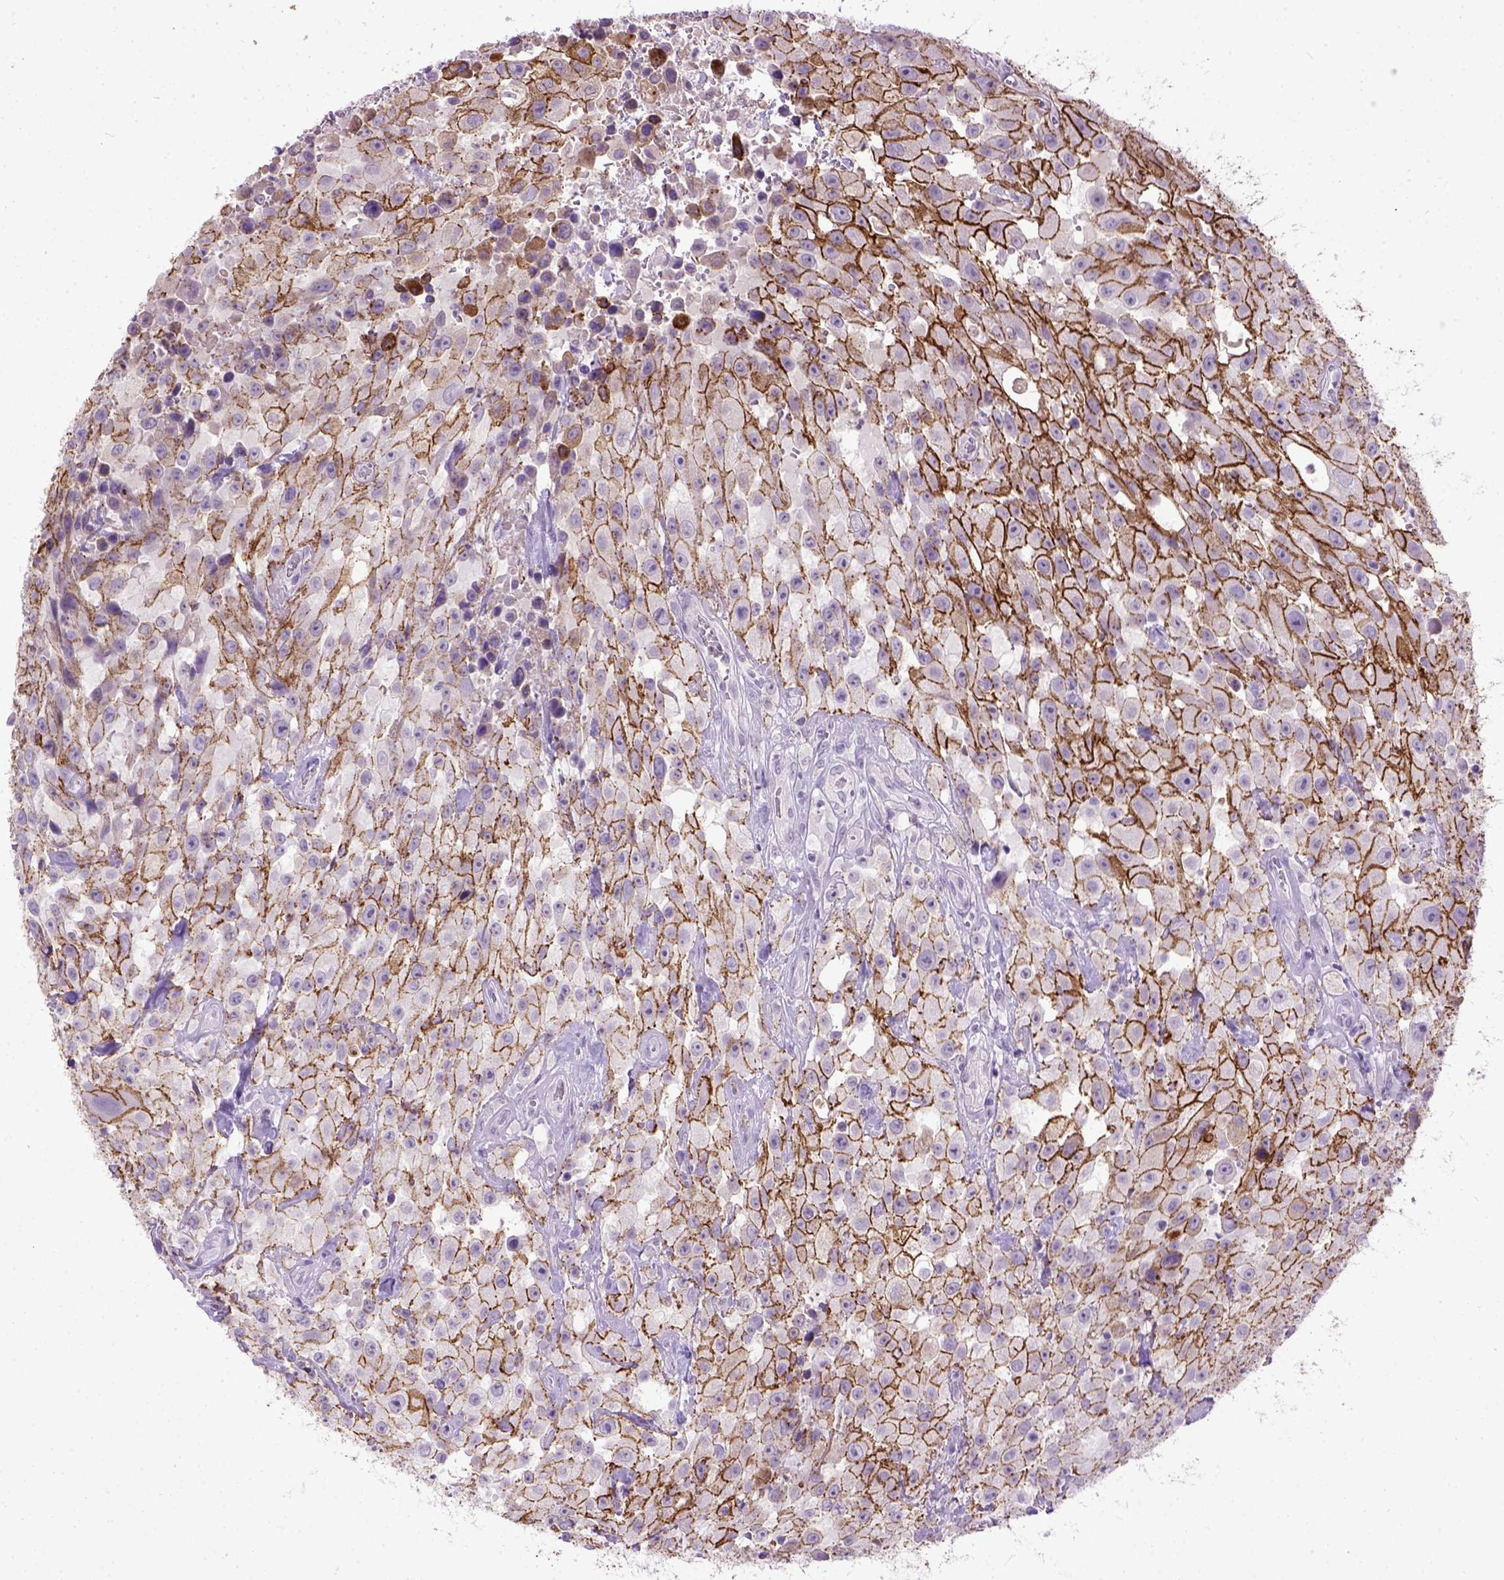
{"staining": {"intensity": "strong", "quantity": ">75%", "location": "cytoplasmic/membranous"}, "tissue": "urothelial cancer", "cell_type": "Tumor cells", "image_type": "cancer", "snomed": [{"axis": "morphology", "description": "Urothelial carcinoma, High grade"}, {"axis": "topography", "description": "Urinary bladder"}], "caption": "This histopathology image demonstrates urothelial carcinoma (high-grade) stained with IHC to label a protein in brown. The cytoplasmic/membranous of tumor cells show strong positivity for the protein. Nuclei are counter-stained blue.", "gene": "CDH1", "patient": {"sex": "male", "age": 79}}